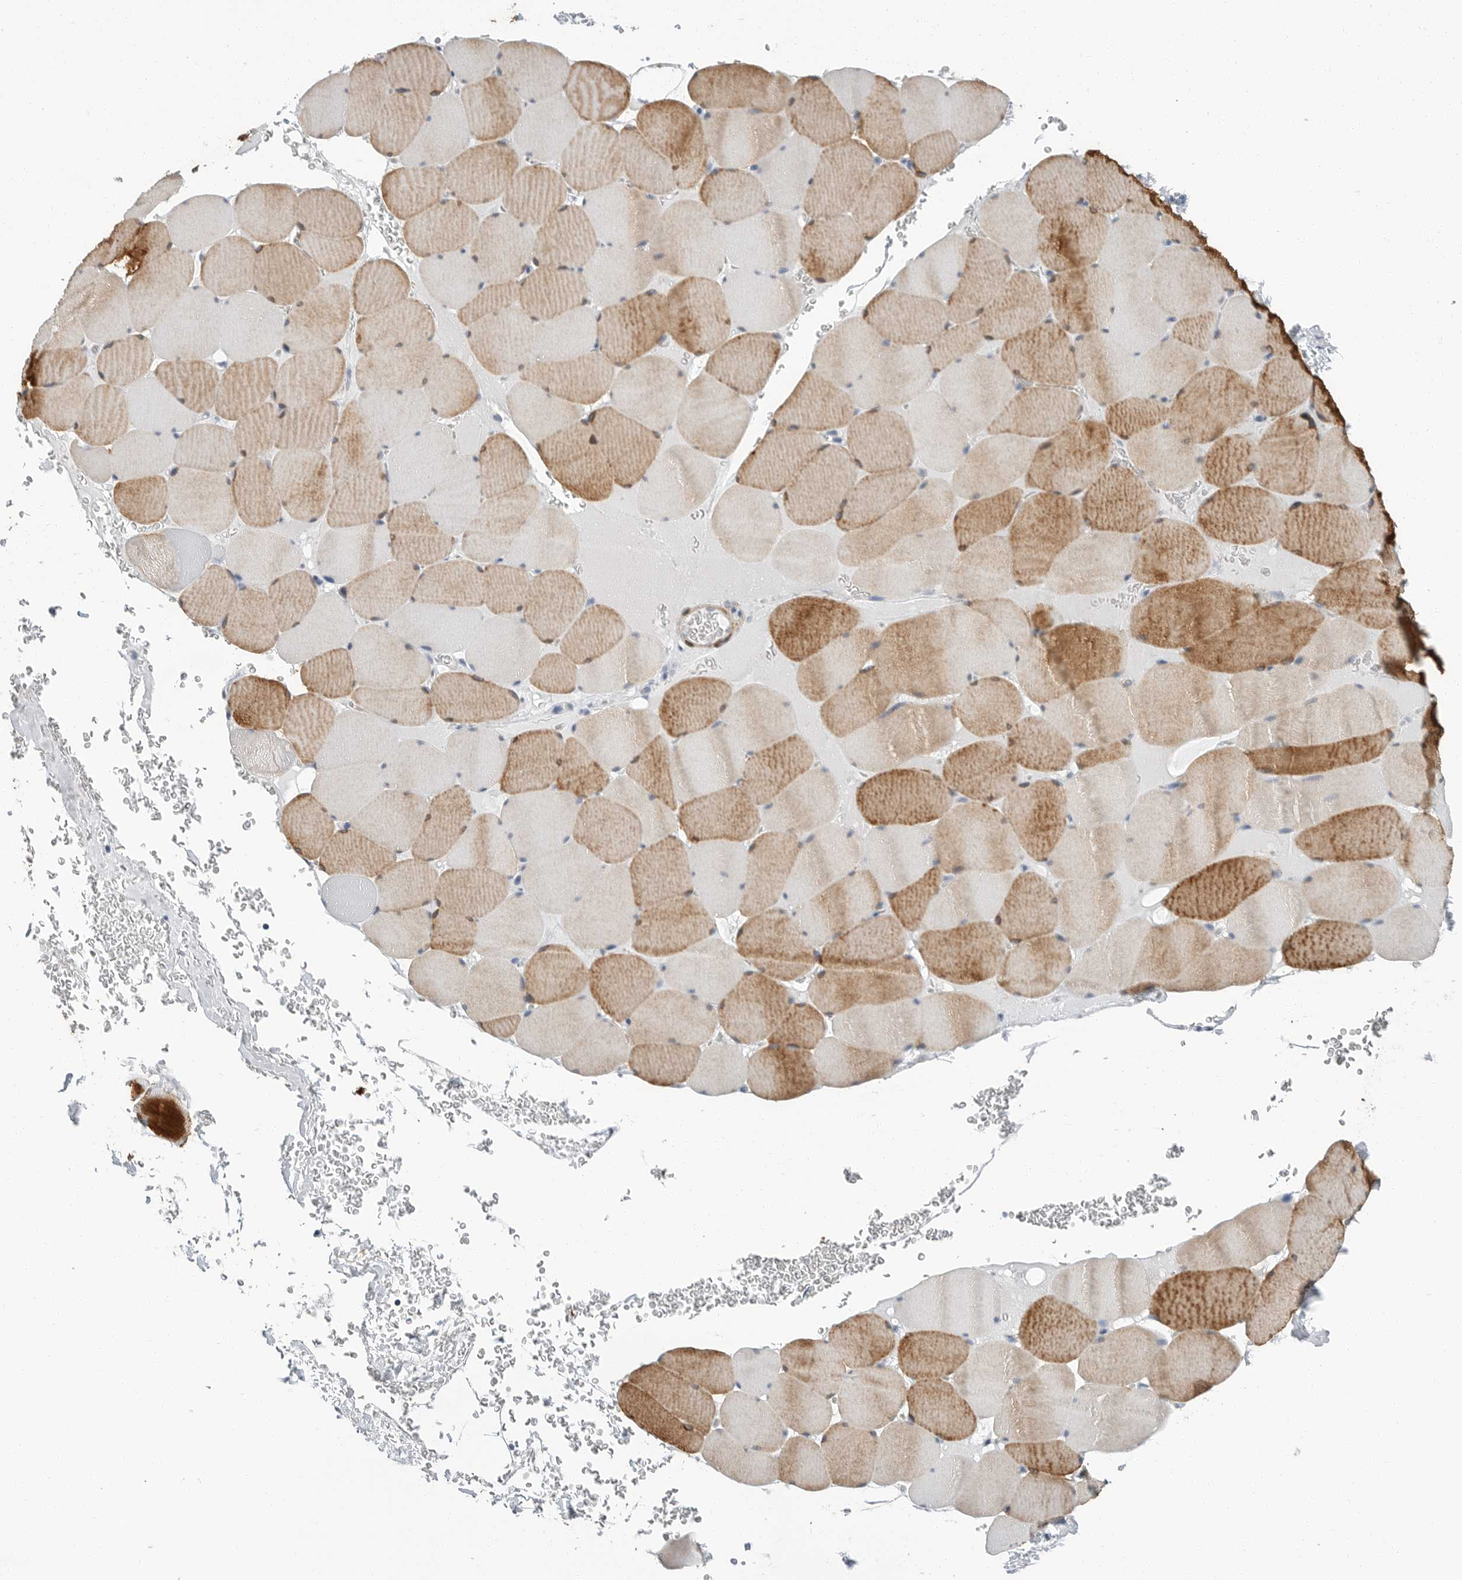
{"staining": {"intensity": "moderate", "quantity": ">75%", "location": "cytoplasmic/membranous"}, "tissue": "skeletal muscle", "cell_type": "Myocytes", "image_type": "normal", "snomed": [{"axis": "morphology", "description": "Normal tissue, NOS"}, {"axis": "topography", "description": "Skeletal muscle"}], "caption": "An immunohistochemistry (IHC) image of unremarkable tissue is shown. Protein staining in brown highlights moderate cytoplasmic/membranous positivity in skeletal muscle within myocytes.", "gene": "PLN", "patient": {"sex": "male", "age": 62}}